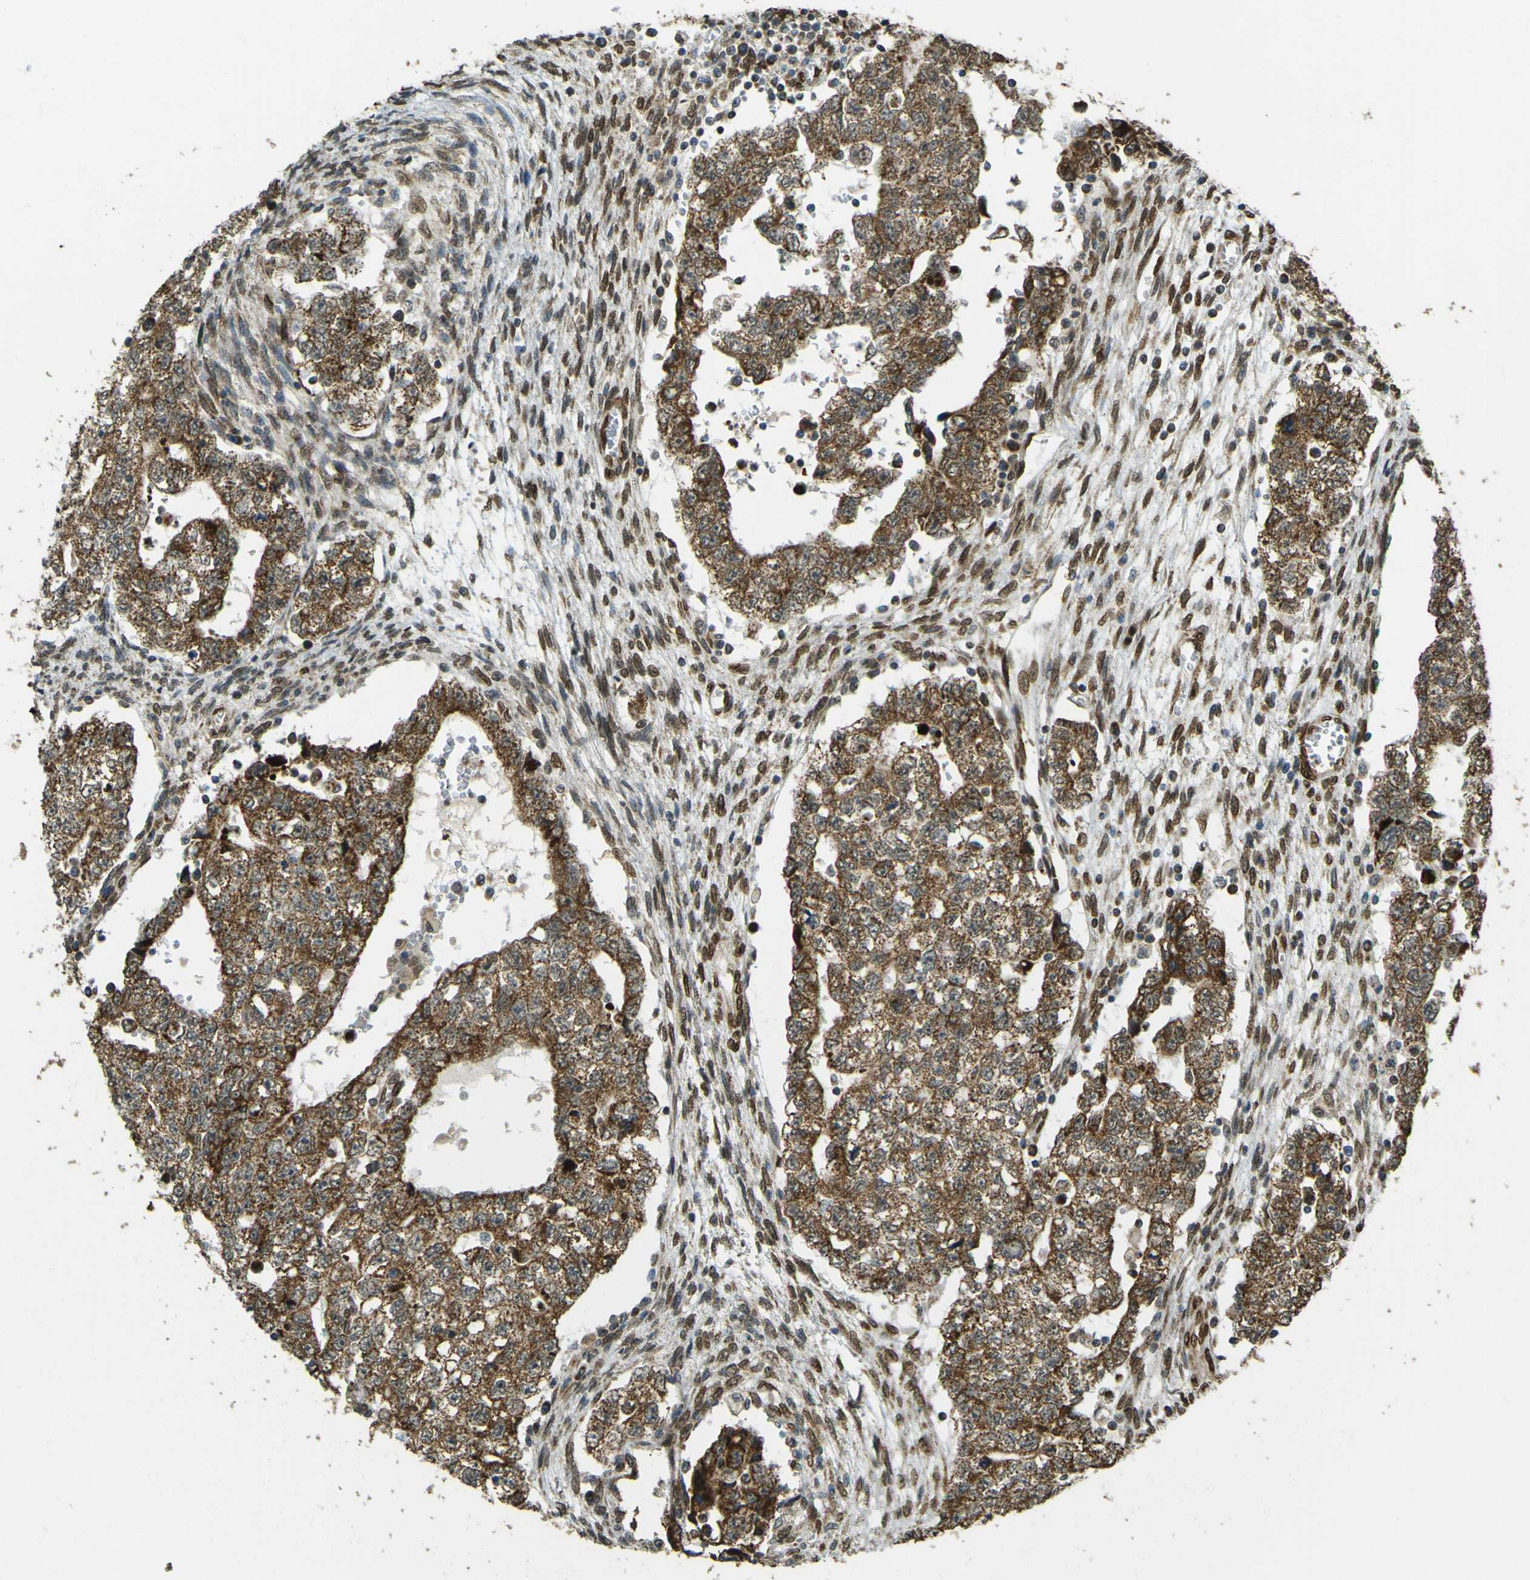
{"staining": {"intensity": "moderate", "quantity": ">75%", "location": "cytoplasmic/membranous"}, "tissue": "testis cancer", "cell_type": "Tumor cells", "image_type": "cancer", "snomed": [{"axis": "morphology", "description": "Seminoma, NOS"}, {"axis": "morphology", "description": "Carcinoma, Embryonal, NOS"}, {"axis": "topography", "description": "Testis"}], "caption": "Moderate cytoplasmic/membranous expression for a protein is identified in about >75% of tumor cells of testis cancer using immunohistochemistry.", "gene": "GALNT1", "patient": {"sex": "male", "age": 38}}